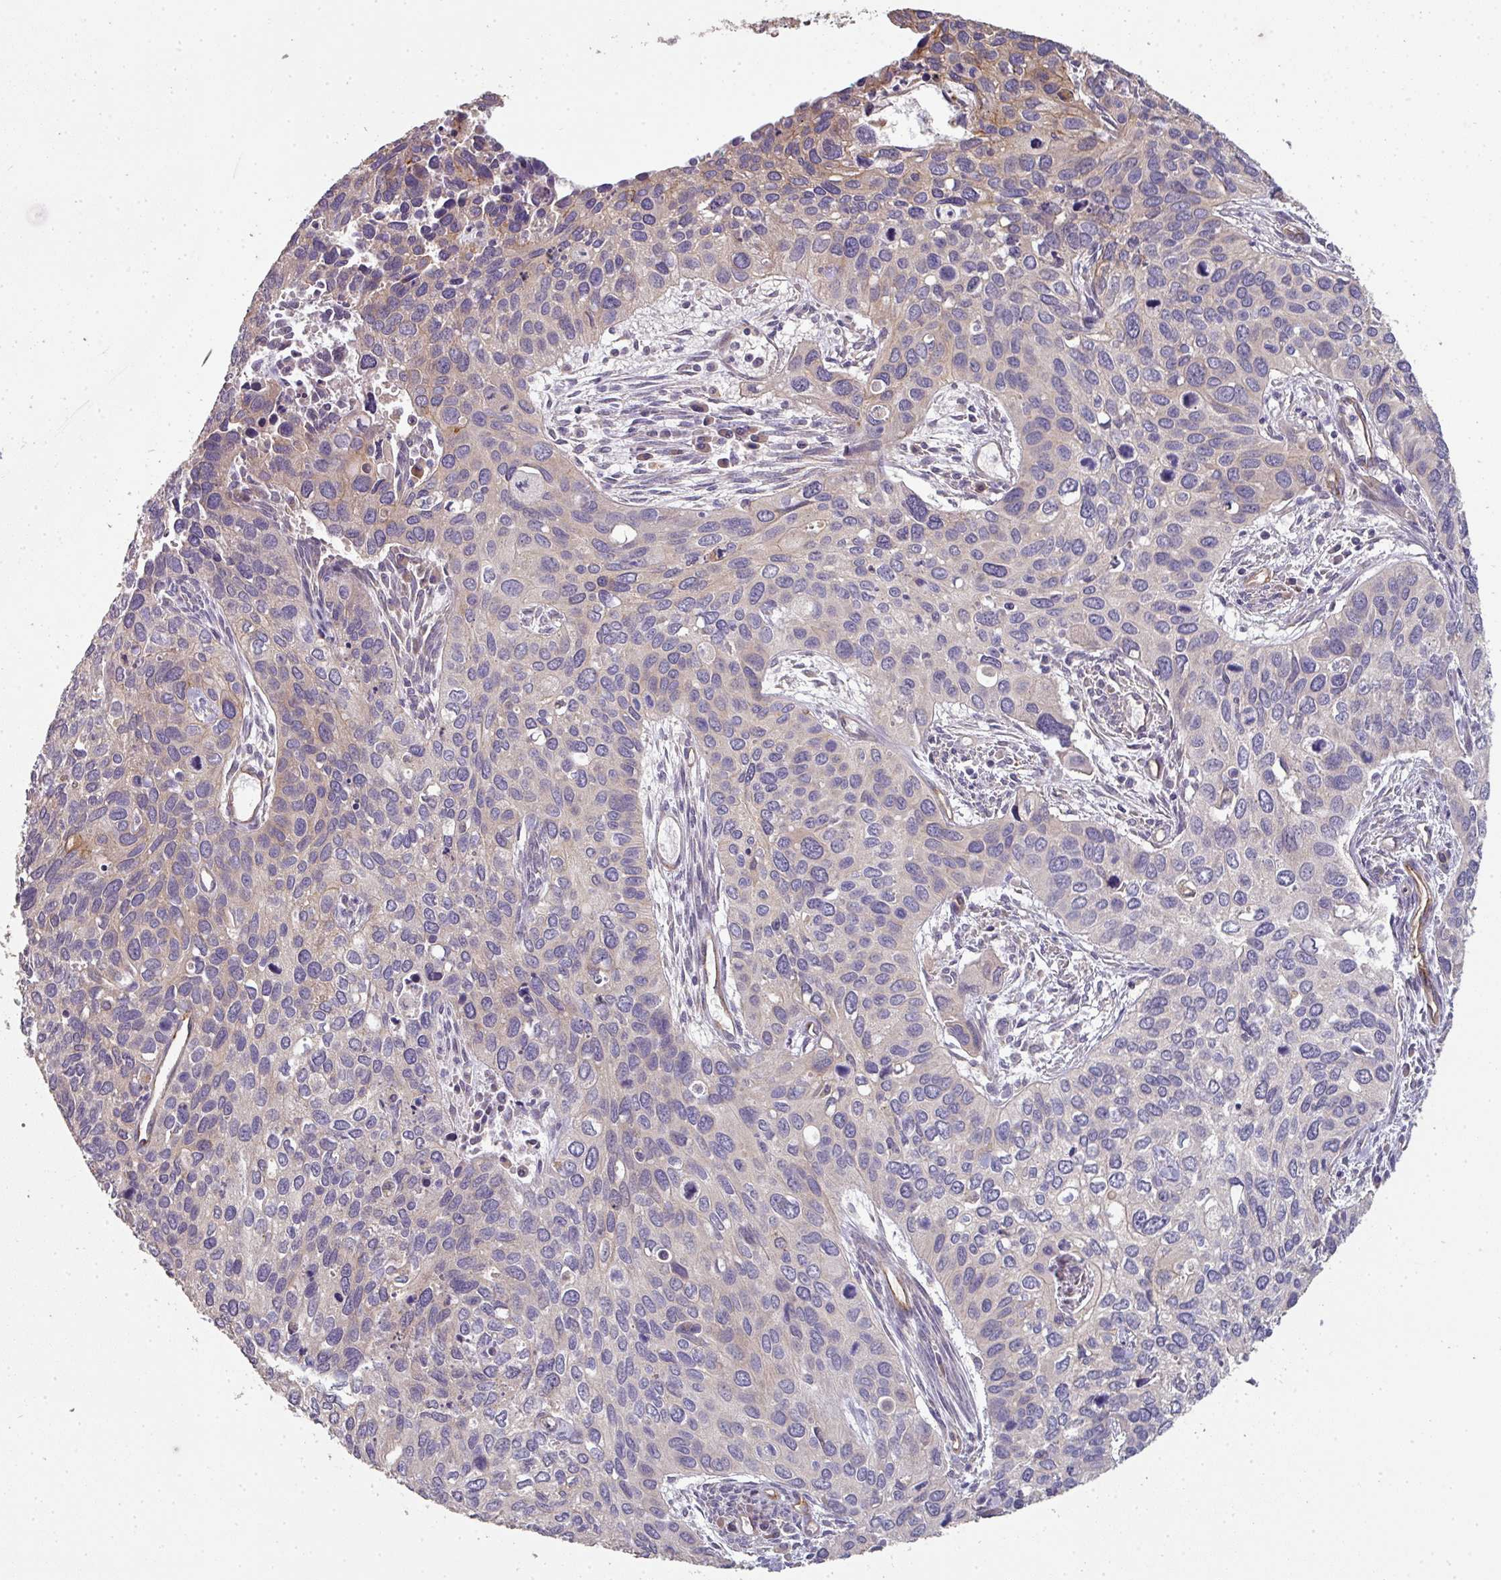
{"staining": {"intensity": "negative", "quantity": "none", "location": "none"}, "tissue": "cervical cancer", "cell_type": "Tumor cells", "image_type": "cancer", "snomed": [{"axis": "morphology", "description": "Squamous cell carcinoma, NOS"}, {"axis": "topography", "description": "Cervix"}], "caption": "Immunohistochemical staining of human cervical cancer (squamous cell carcinoma) demonstrates no significant expression in tumor cells.", "gene": "PCDH1", "patient": {"sex": "female", "age": 55}}